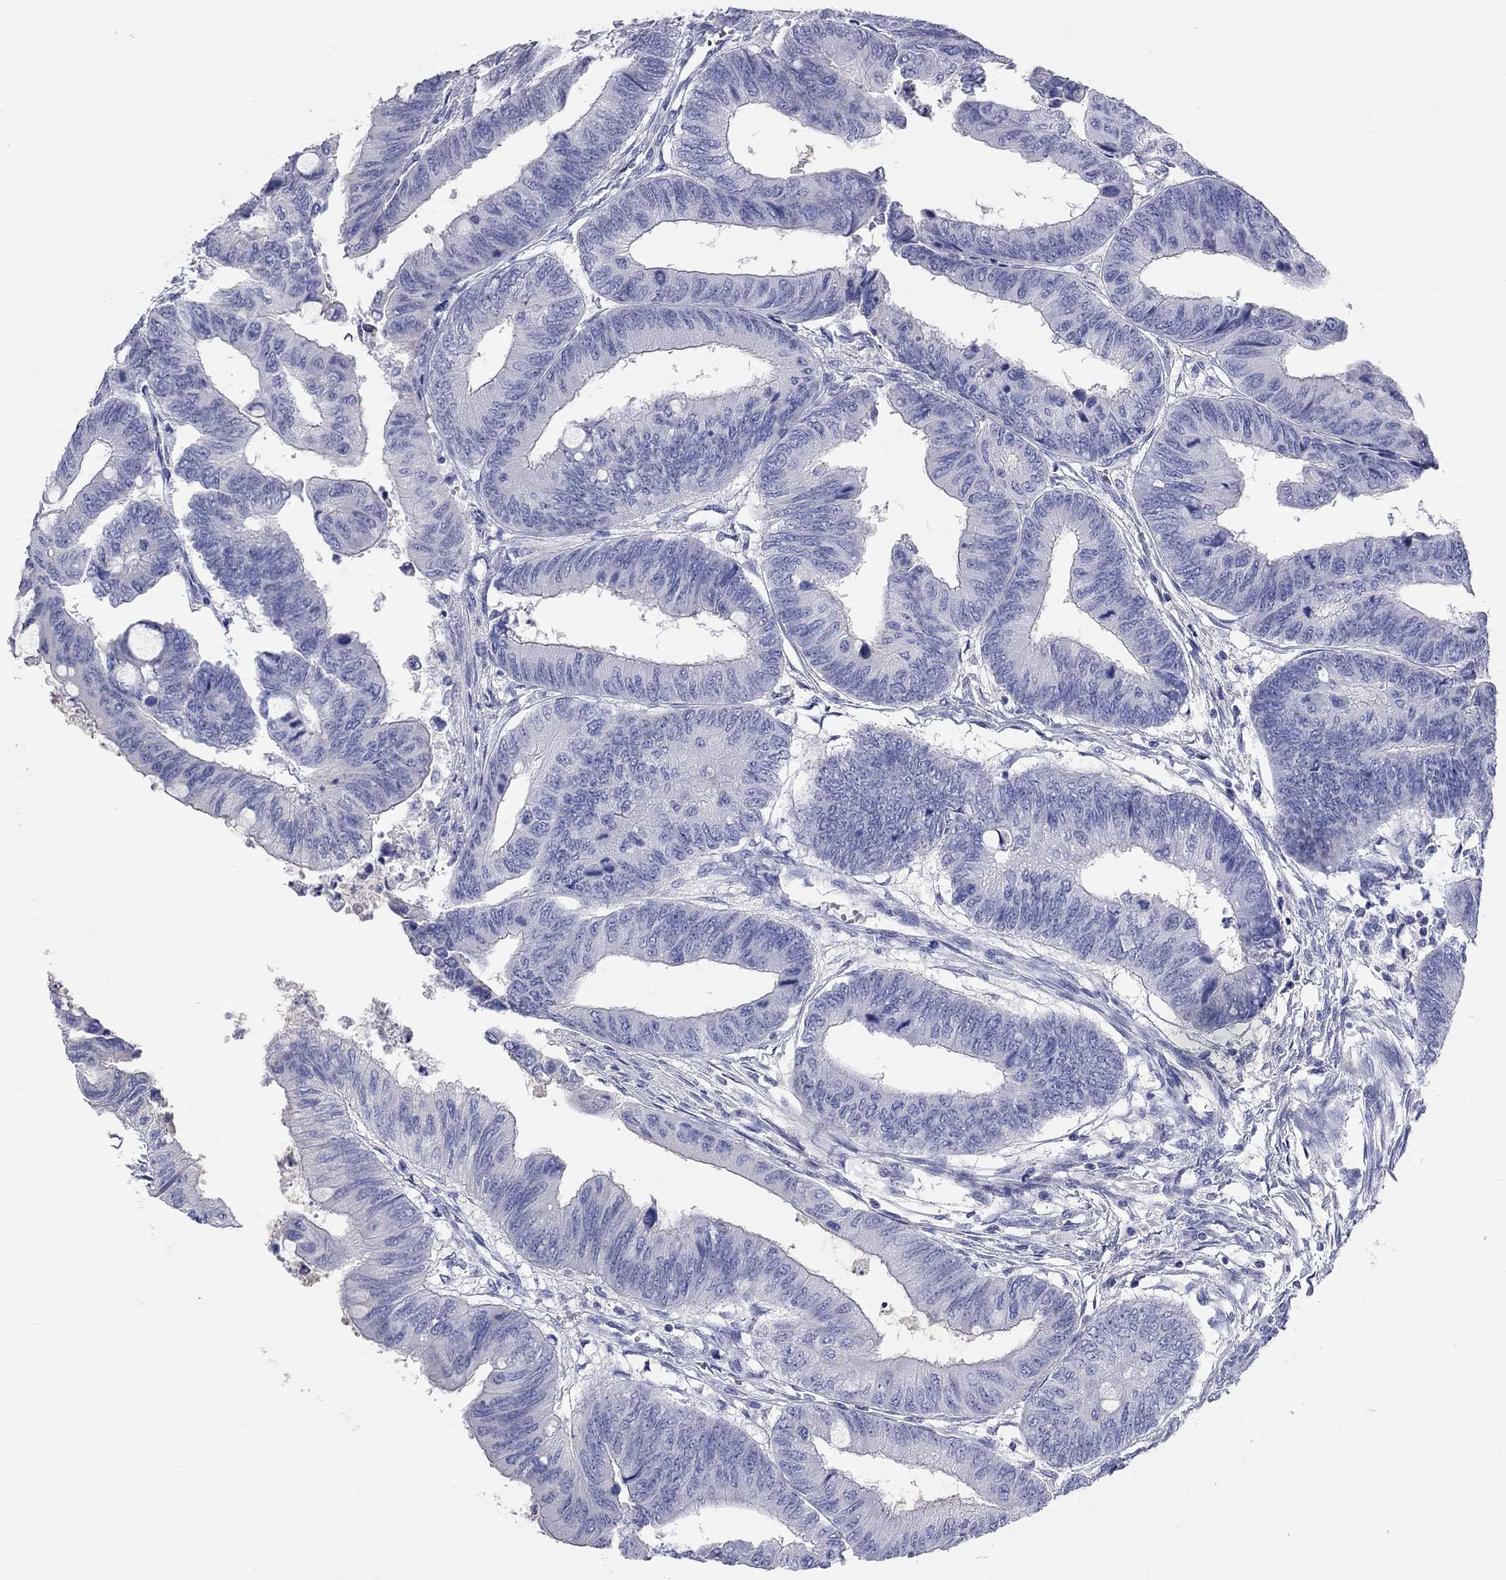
{"staining": {"intensity": "negative", "quantity": "none", "location": "none"}, "tissue": "colorectal cancer", "cell_type": "Tumor cells", "image_type": "cancer", "snomed": [{"axis": "morphology", "description": "Normal tissue, NOS"}, {"axis": "morphology", "description": "Adenocarcinoma, NOS"}, {"axis": "topography", "description": "Rectum"}, {"axis": "topography", "description": "Peripheral nerve tissue"}], "caption": "DAB (3,3'-diaminobenzidine) immunohistochemical staining of human colorectal cancer (adenocarcinoma) reveals no significant expression in tumor cells. (DAB (3,3'-diaminobenzidine) immunohistochemistry (IHC), high magnification).", "gene": "ST7L", "patient": {"sex": "male", "age": 92}}